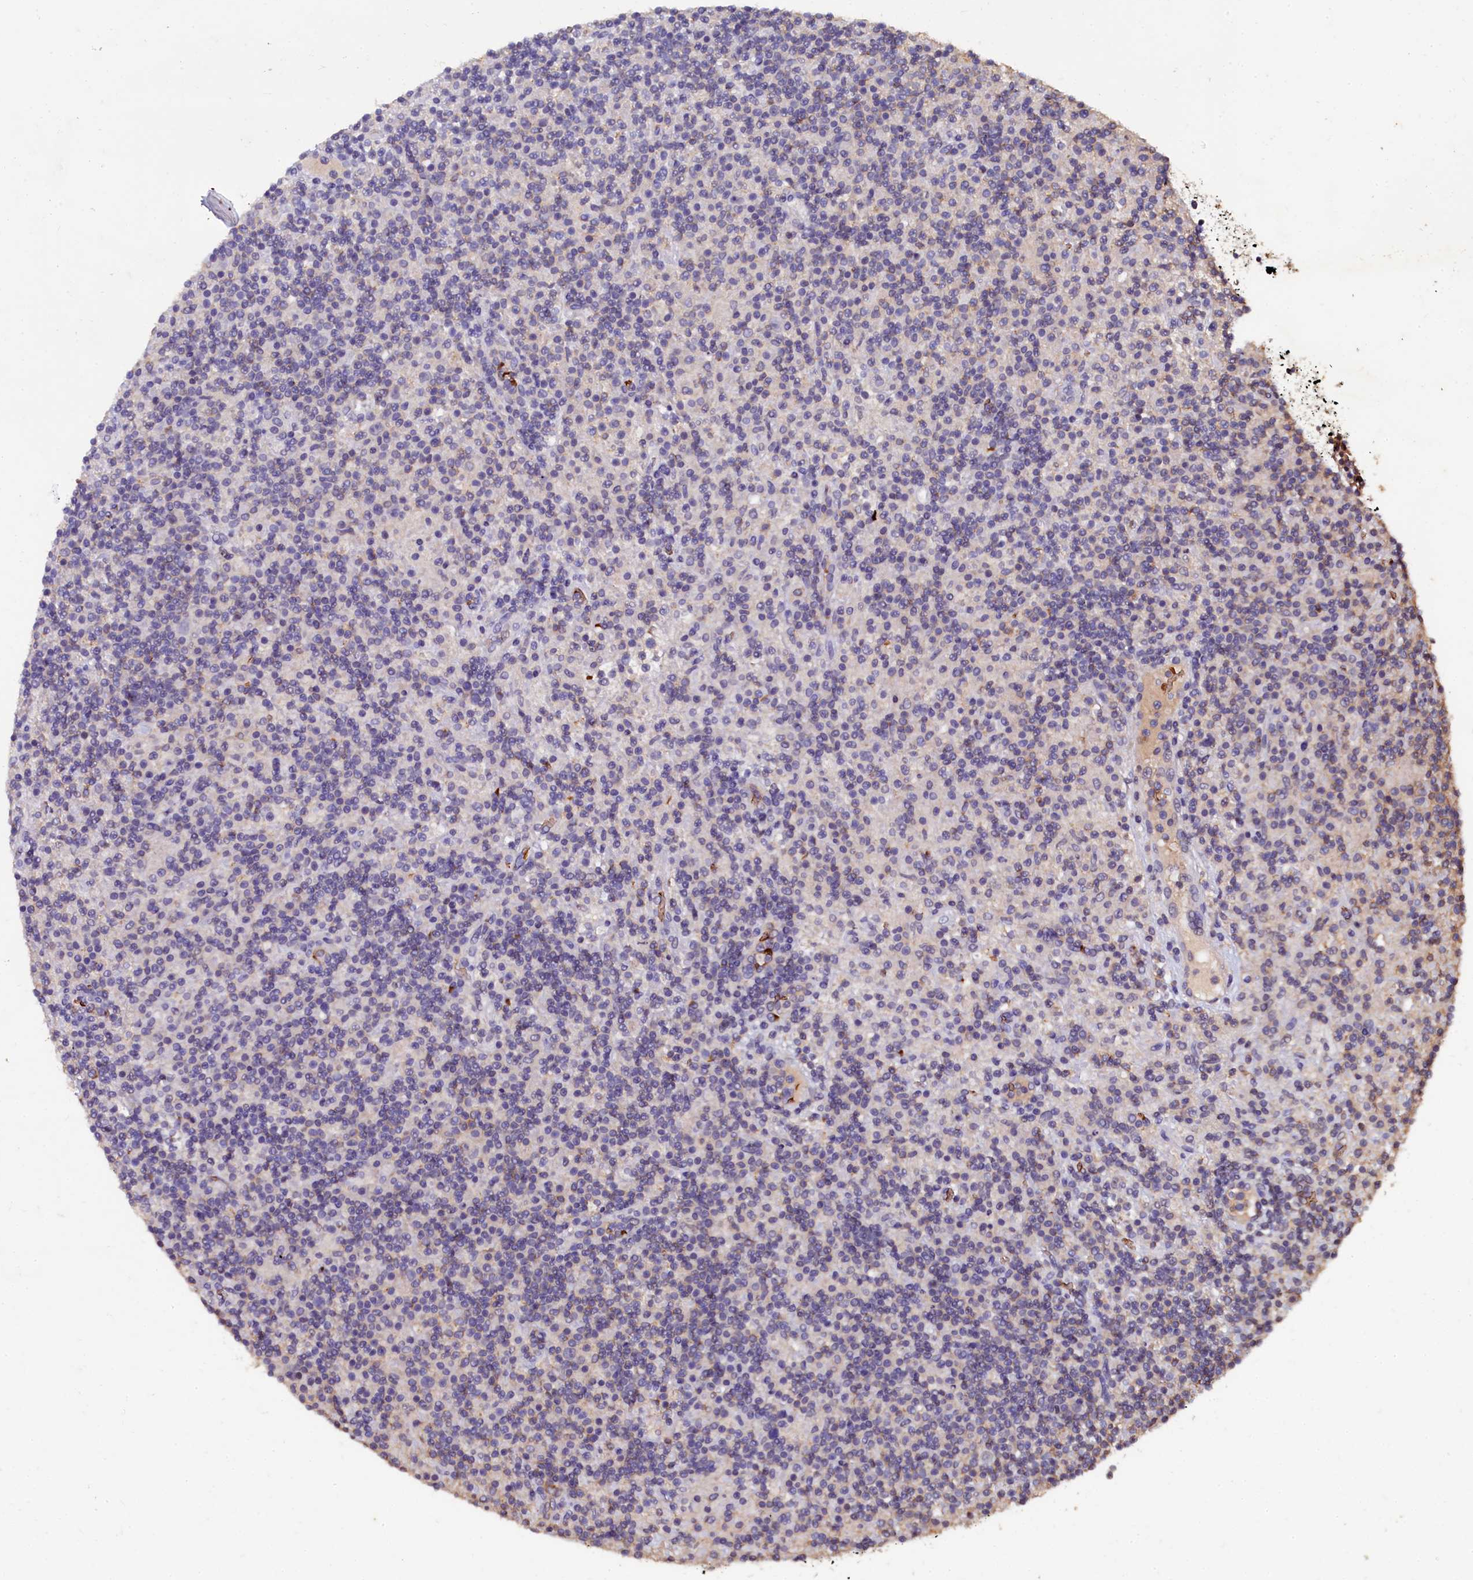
{"staining": {"intensity": "negative", "quantity": "none", "location": "none"}, "tissue": "lymphoma", "cell_type": "Tumor cells", "image_type": "cancer", "snomed": [{"axis": "morphology", "description": "Hodgkin's disease, NOS"}, {"axis": "topography", "description": "Lymph node"}], "caption": "A photomicrograph of lymphoma stained for a protein reveals no brown staining in tumor cells.", "gene": "CSTPP1", "patient": {"sex": "male", "age": 70}}